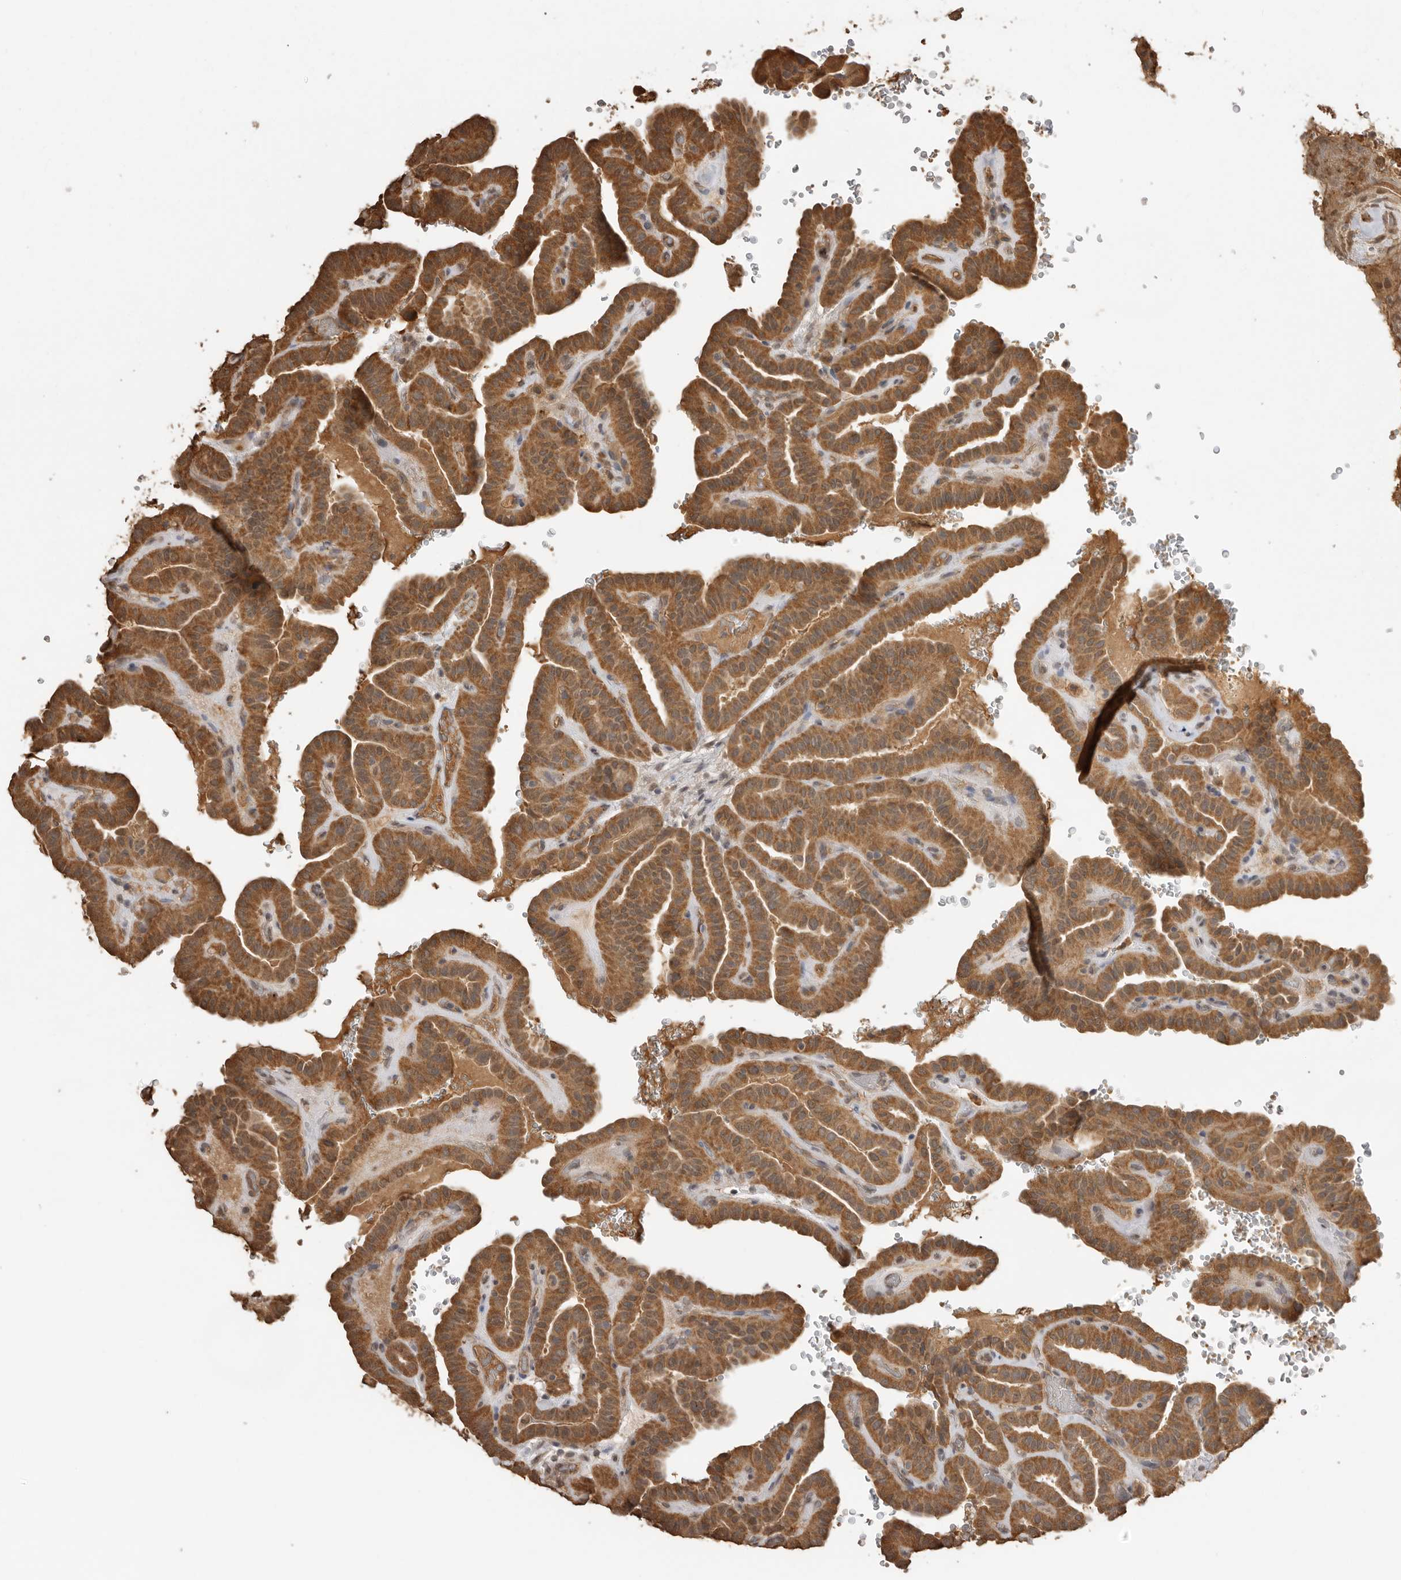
{"staining": {"intensity": "strong", "quantity": ">75%", "location": "cytoplasmic/membranous"}, "tissue": "thyroid cancer", "cell_type": "Tumor cells", "image_type": "cancer", "snomed": [{"axis": "morphology", "description": "Papillary adenocarcinoma, NOS"}, {"axis": "topography", "description": "Thyroid gland"}], "caption": "Thyroid papillary adenocarcinoma stained with immunohistochemistry (IHC) reveals strong cytoplasmic/membranous staining in approximately >75% of tumor cells.", "gene": "JAG2", "patient": {"sex": "male", "age": 77}}